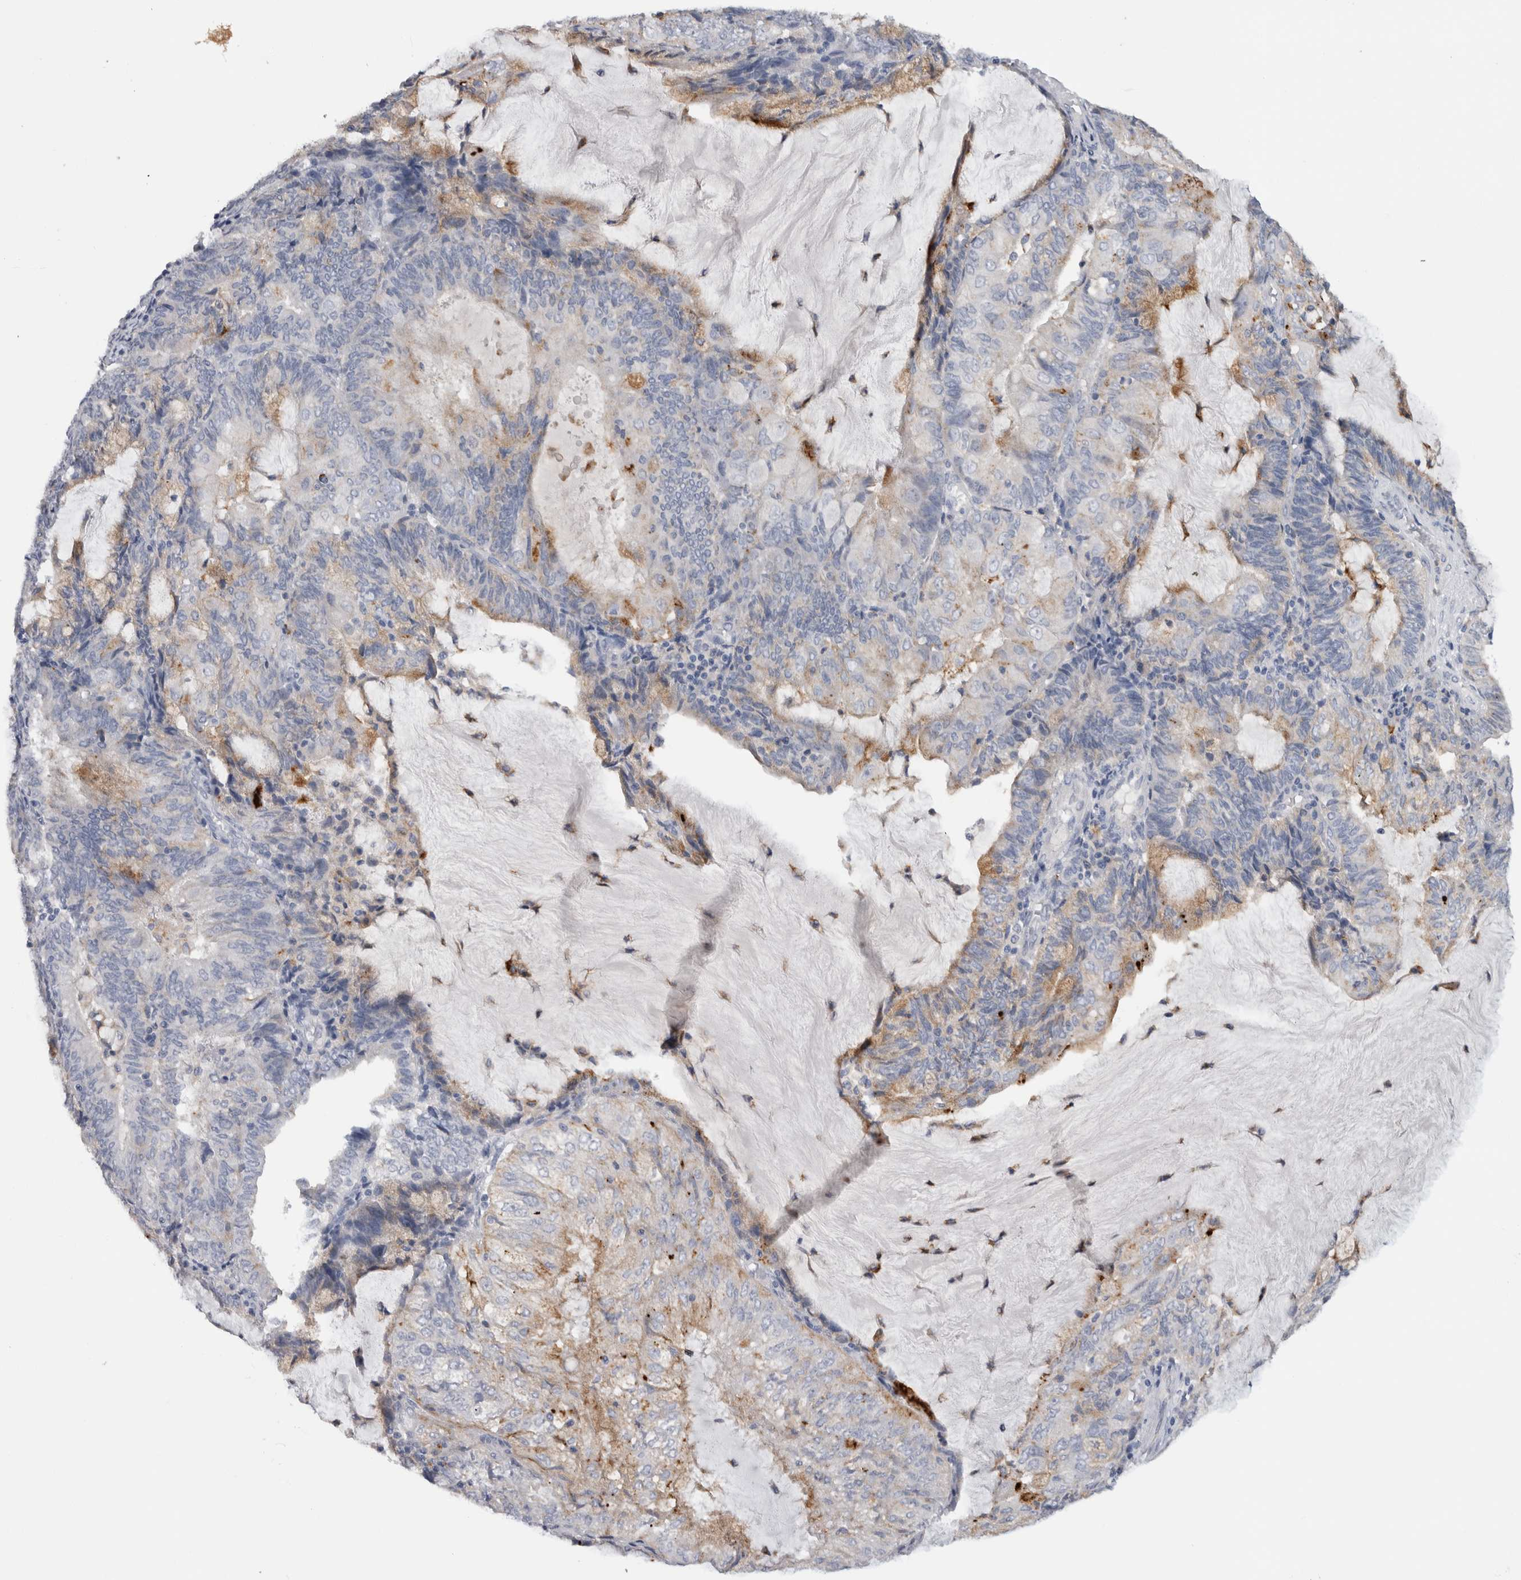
{"staining": {"intensity": "weak", "quantity": "<25%", "location": "cytoplasmic/membranous"}, "tissue": "endometrial cancer", "cell_type": "Tumor cells", "image_type": "cancer", "snomed": [{"axis": "morphology", "description": "Adenocarcinoma, NOS"}, {"axis": "topography", "description": "Endometrium"}], "caption": "A micrograph of endometrial adenocarcinoma stained for a protein demonstrates no brown staining in tumor cells.", "gene": "CD63", "patient": {"sex": "female", "age": 81}}